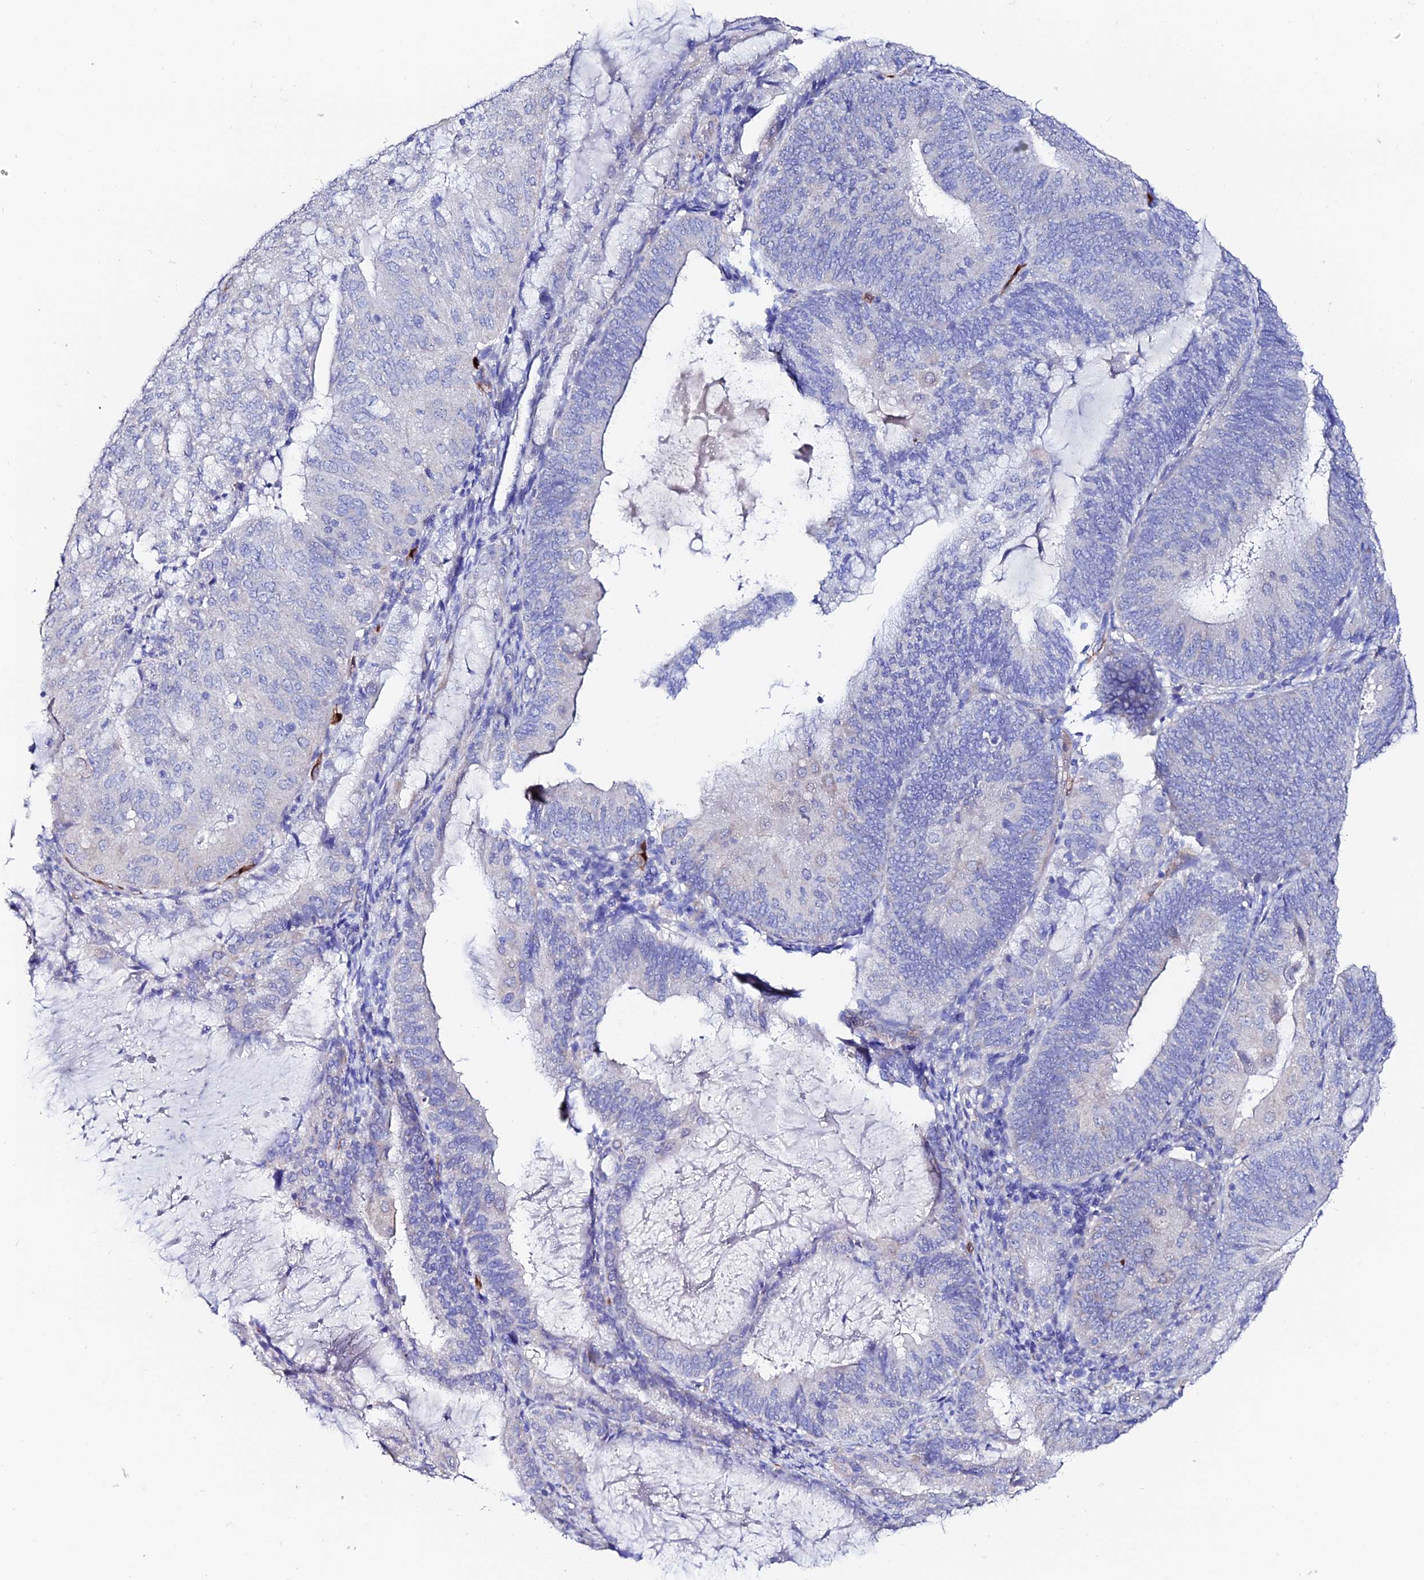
{"staining": {"intensity": "negative", "quantity": "none", "location": "none"}, "tissue": "endometrial cancer", "cell_type": "Tumor cells", "image_type": "cancer", "snomed": [{"axis": "morphology", "description": "Adenocarcinoma, NOS"}, {"axis": "topography", "description": "Endometrium"}], "caption": "This photomicrograph is of endometrial cancer stained with immunohistochemistry to label a protein in brown with the nuclei are counter-stained blue. There is no staining in tumor cells.", "gene": "ESM1", "patient": {"sex": "female", "age": 81}}